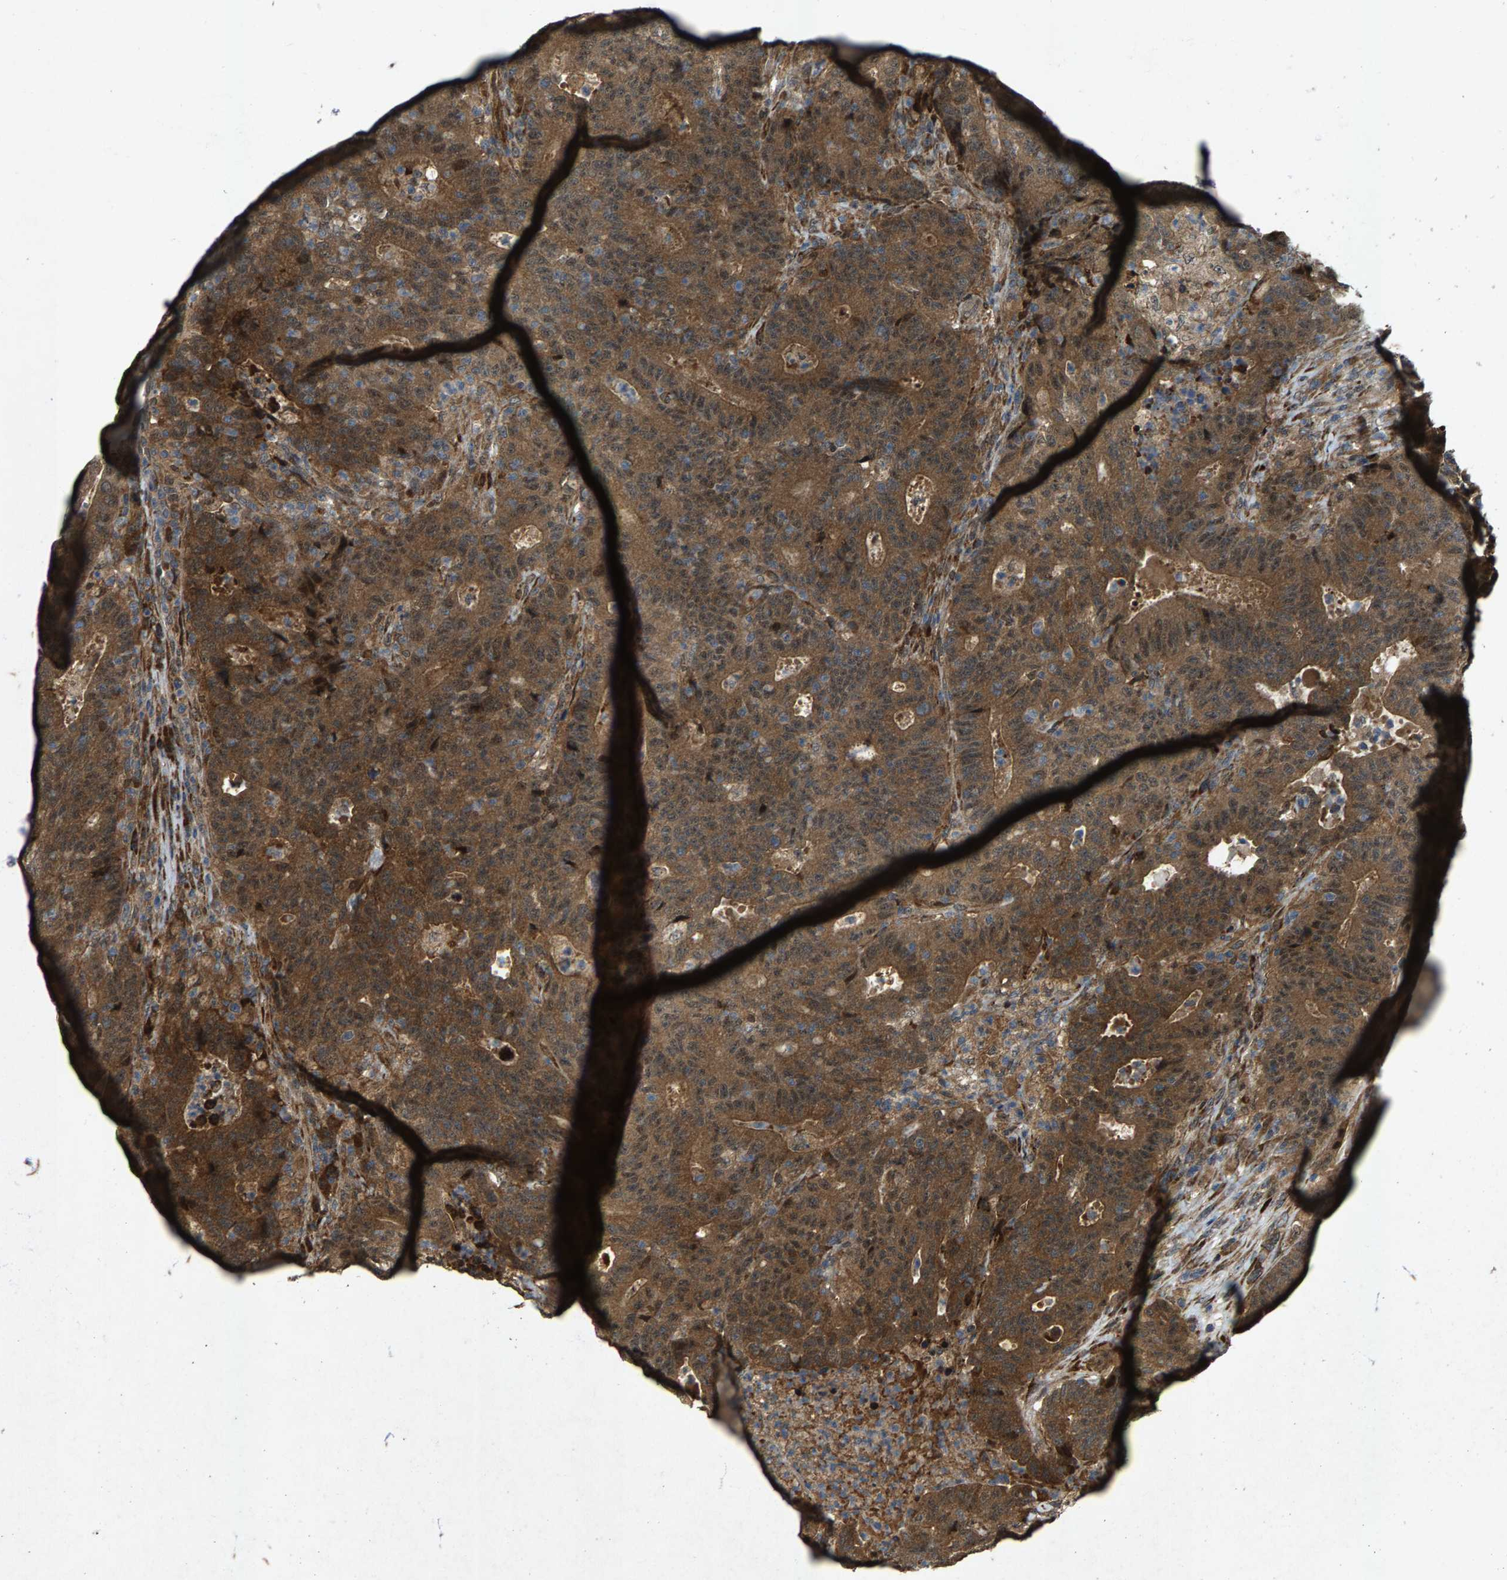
{"staining": {"intensity": "moderate", "quantity": ">75%", "location": "cytoplasmic/membranous,nuclear"}, "tissue": "colorectal cancer", "cell_type": "Tumor cells", "image_type": "cancer", "snomed": [{"axis": "morphology", "description": "Adenocarcinoma, NOS"}, {"axis": "topography", "description": "Colon"}], "caption": "Approximately >75% of tumor cells in colorectal cancer (adenocarcinoma) display moderate cytoplasmic/membranous and nuclear protein staining as visualized by brown immunohistochemical staining.", "gene": "LRRC72", "patient": {"sex": "female", "age": 75}}